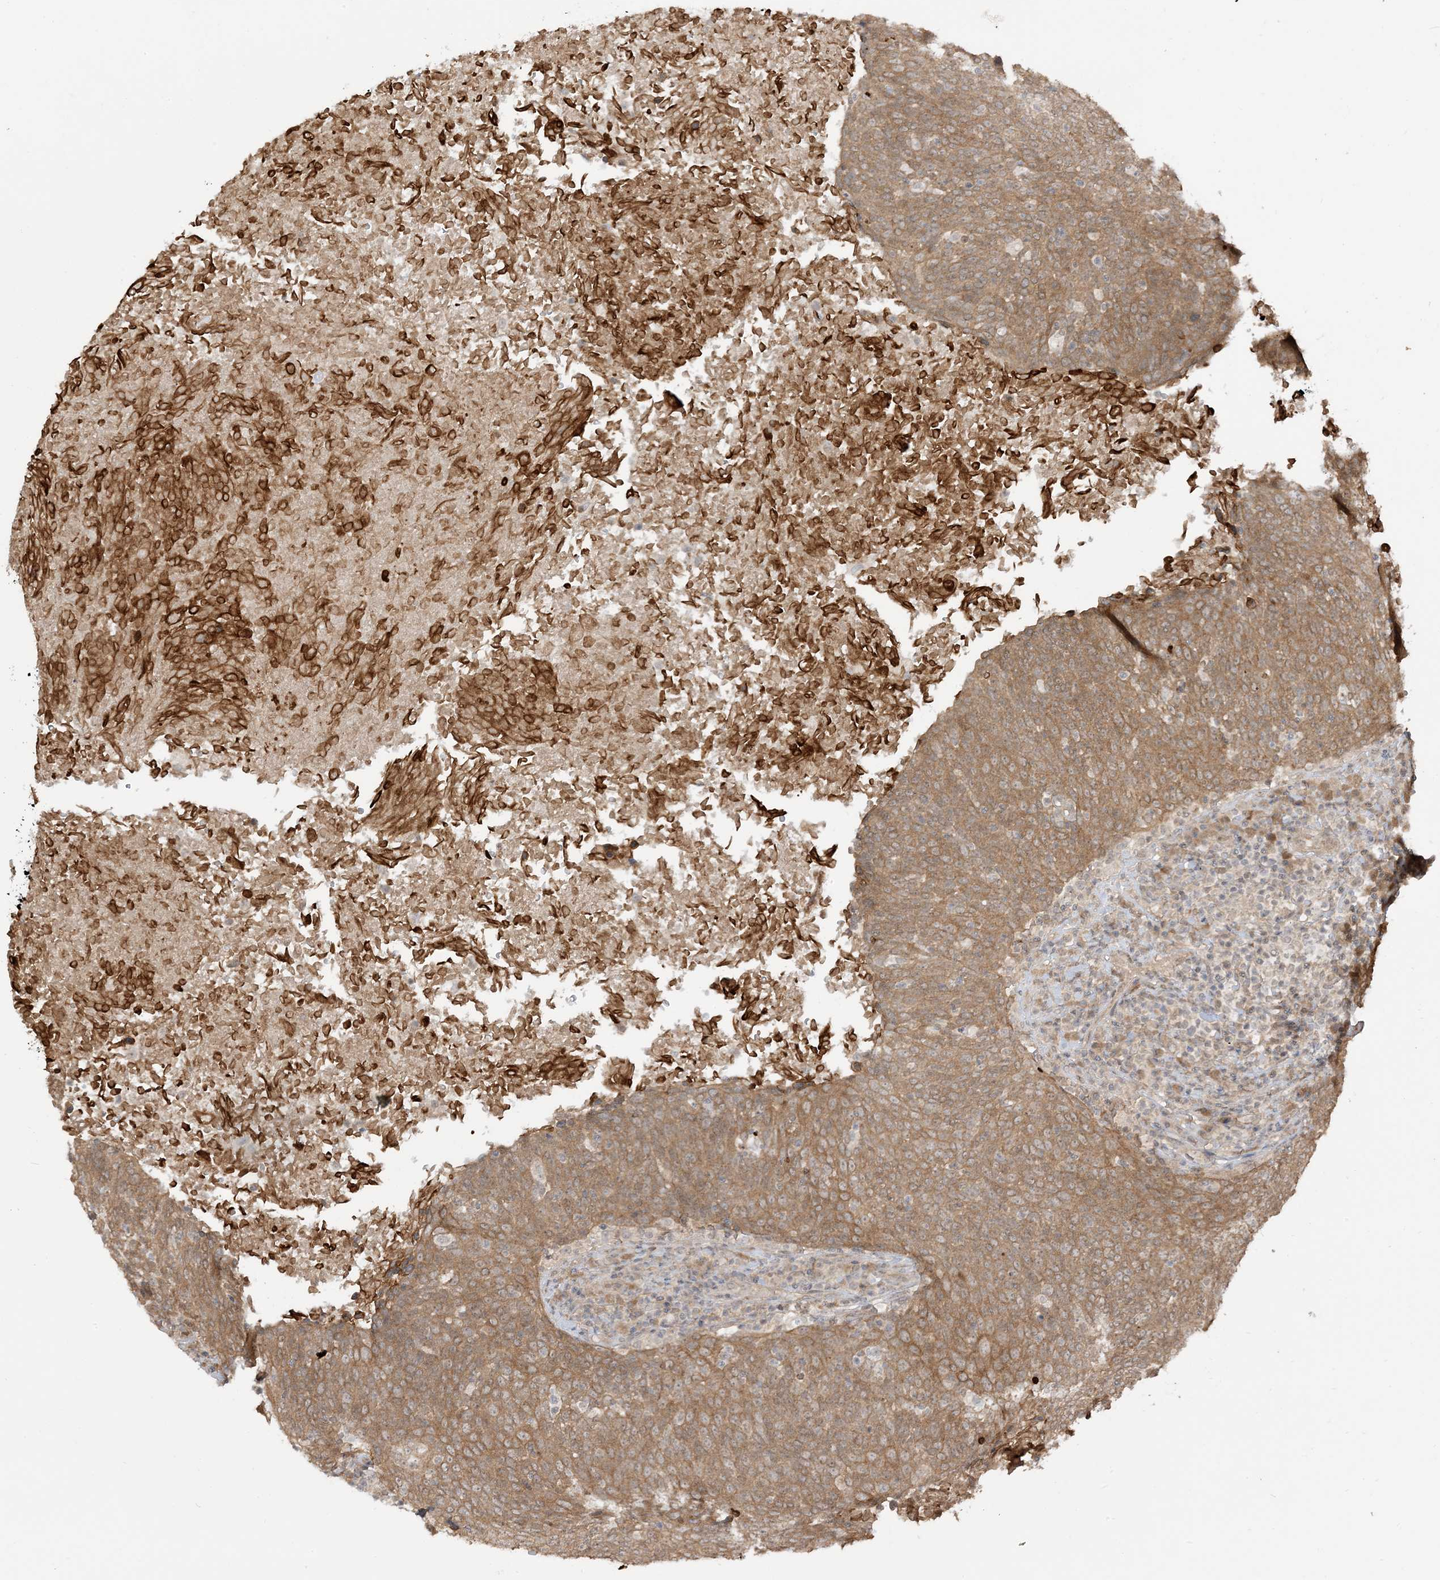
{"staining": {"intensity": "moderate", "quantity": ">75%", "location": "cytoplasmic/membranous"}, "tissue": "head and neck cancer", "cell_type": "Tumor cells", "image_type": "cancer", "snomed": [{"axis": "morphology", "description": "Squamous cell carcinoma, NOS"}, {"axis": "morphology", "description": "Squamous cell carcinoma, metastatic, NOS"}, {"axis": "topography", "description": "Lymph node"}, {"axis": "topography", "description": "Head-Neck"}], "caption": "Protein staining displays moderate cytoplasmic/membranous positivity in about >75% of tumor cells in head and neck squamous cell carcinoma.", "gene": "TBCC", "patient": {"sex": "male", "age": 62}}